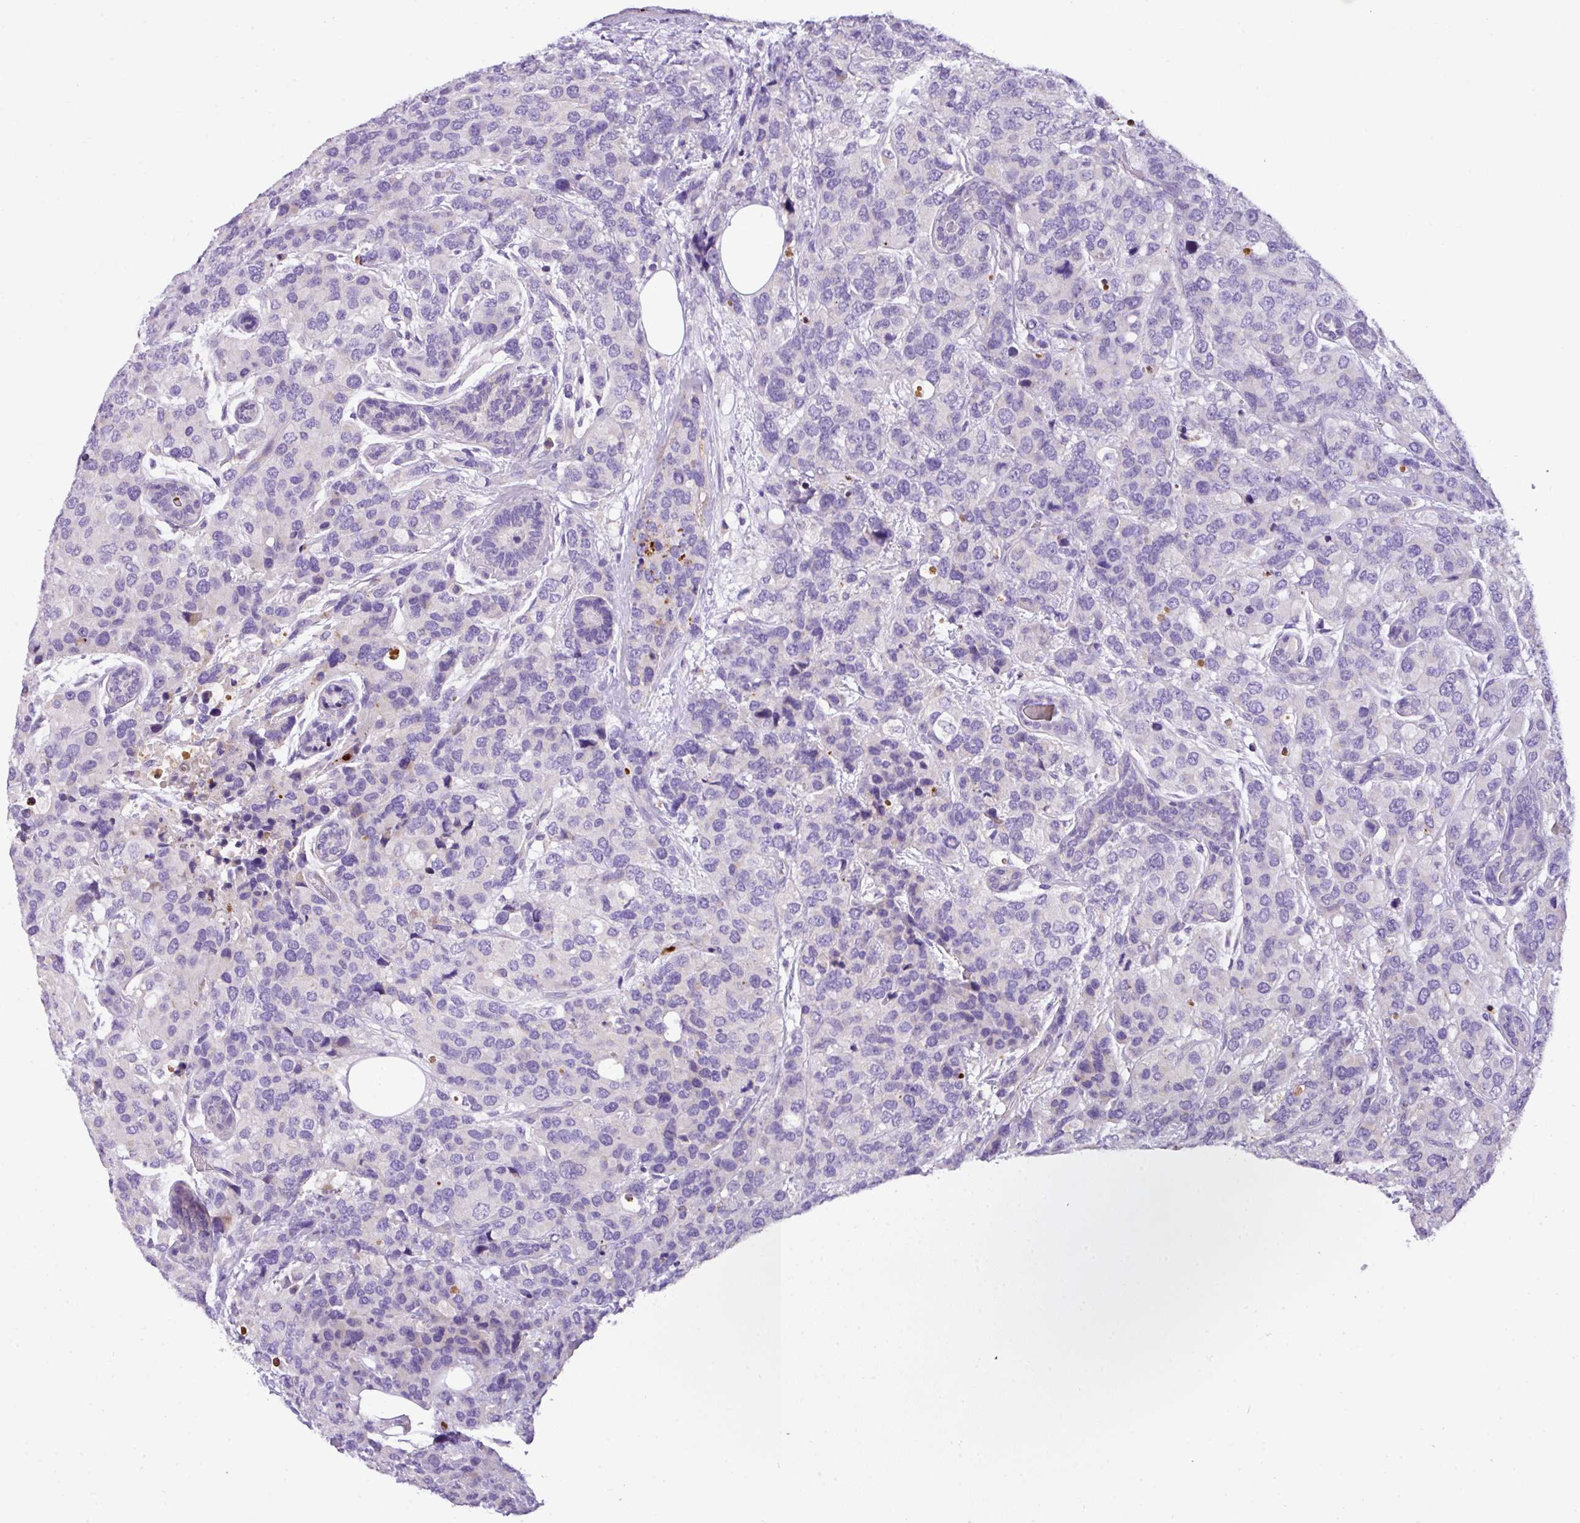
{"staining": {"intensity": "negative", "quantity": "none", "location": "none"}, "tissue": "breast cancer", "cell_type": "Tumor cells", "image_type": "cancer", "snomed": [{"axis": "morphology", "description": "Lobular carcinoma"}, {"axis": "topography", "description": "Breast"}], "caption": "This is an immunohistochemistry (IHC) micrograph of human breast cancer (lobular carcinoma). There is no expression in tumor cells.", "gene": "ANXA2R", "patient": {"sex": "female", "age": 59}}